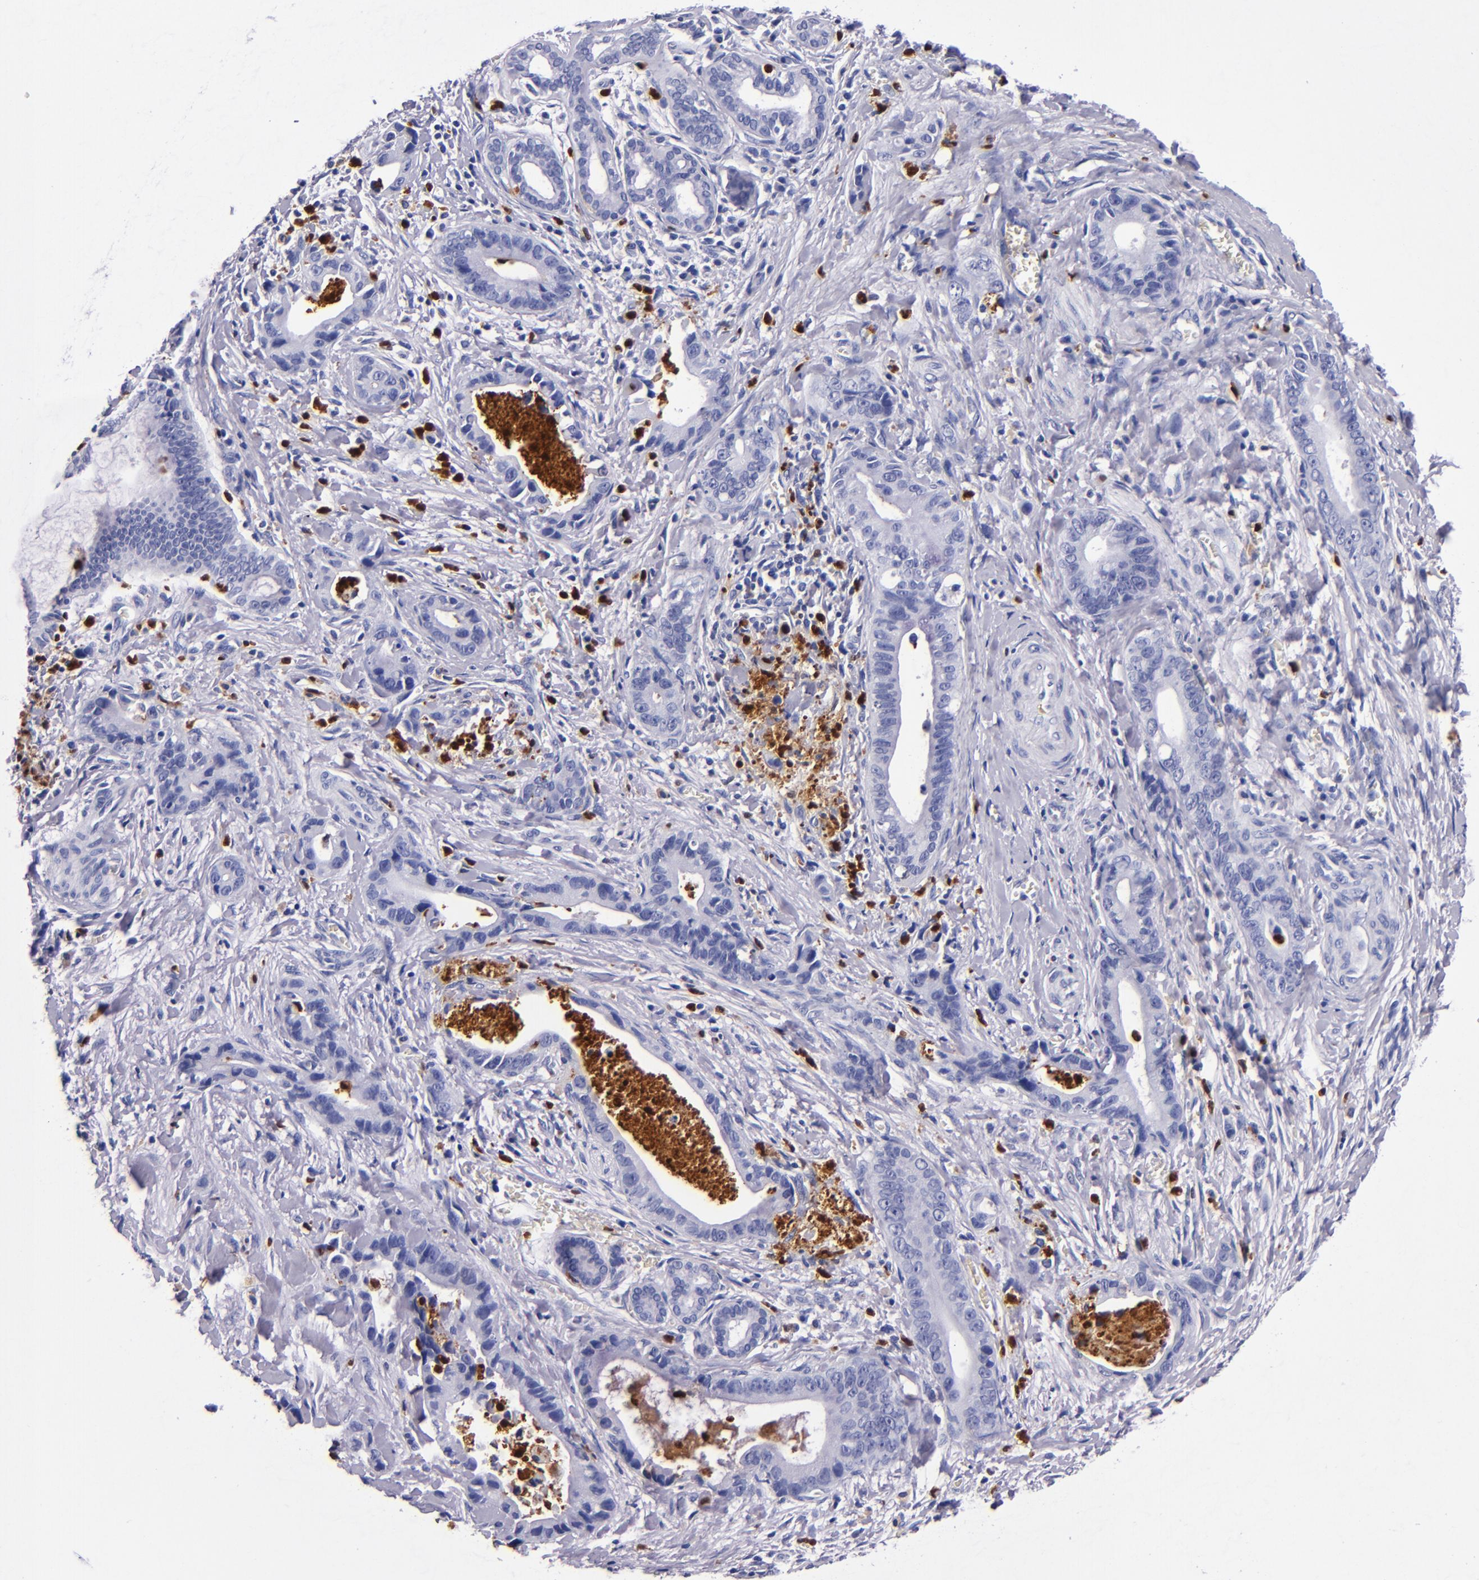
{"staining": {"intensity": "negative", "quantity": "none", "location": "none"}, "tissue": "liver cancer", "cell_type": "Tumor cells", "image_type": "cancer", "snomed": [{"axis": "morphology", "description": "Cholangiocarcinoma"}, {"axis": "topography", "description": "Liver"}], "caption": "The histopathology image demonstrates no staining of tumor cells in liver cancer. The staining was performed using DAB (3,3'-diaminobenzidine) to visualize the protein expression in brown, while the nuclei were stained in blue with hematoxylin (Magnification: 20x).", "gene": "S100A8", "patient": {"sex": "female", "age": 55}}